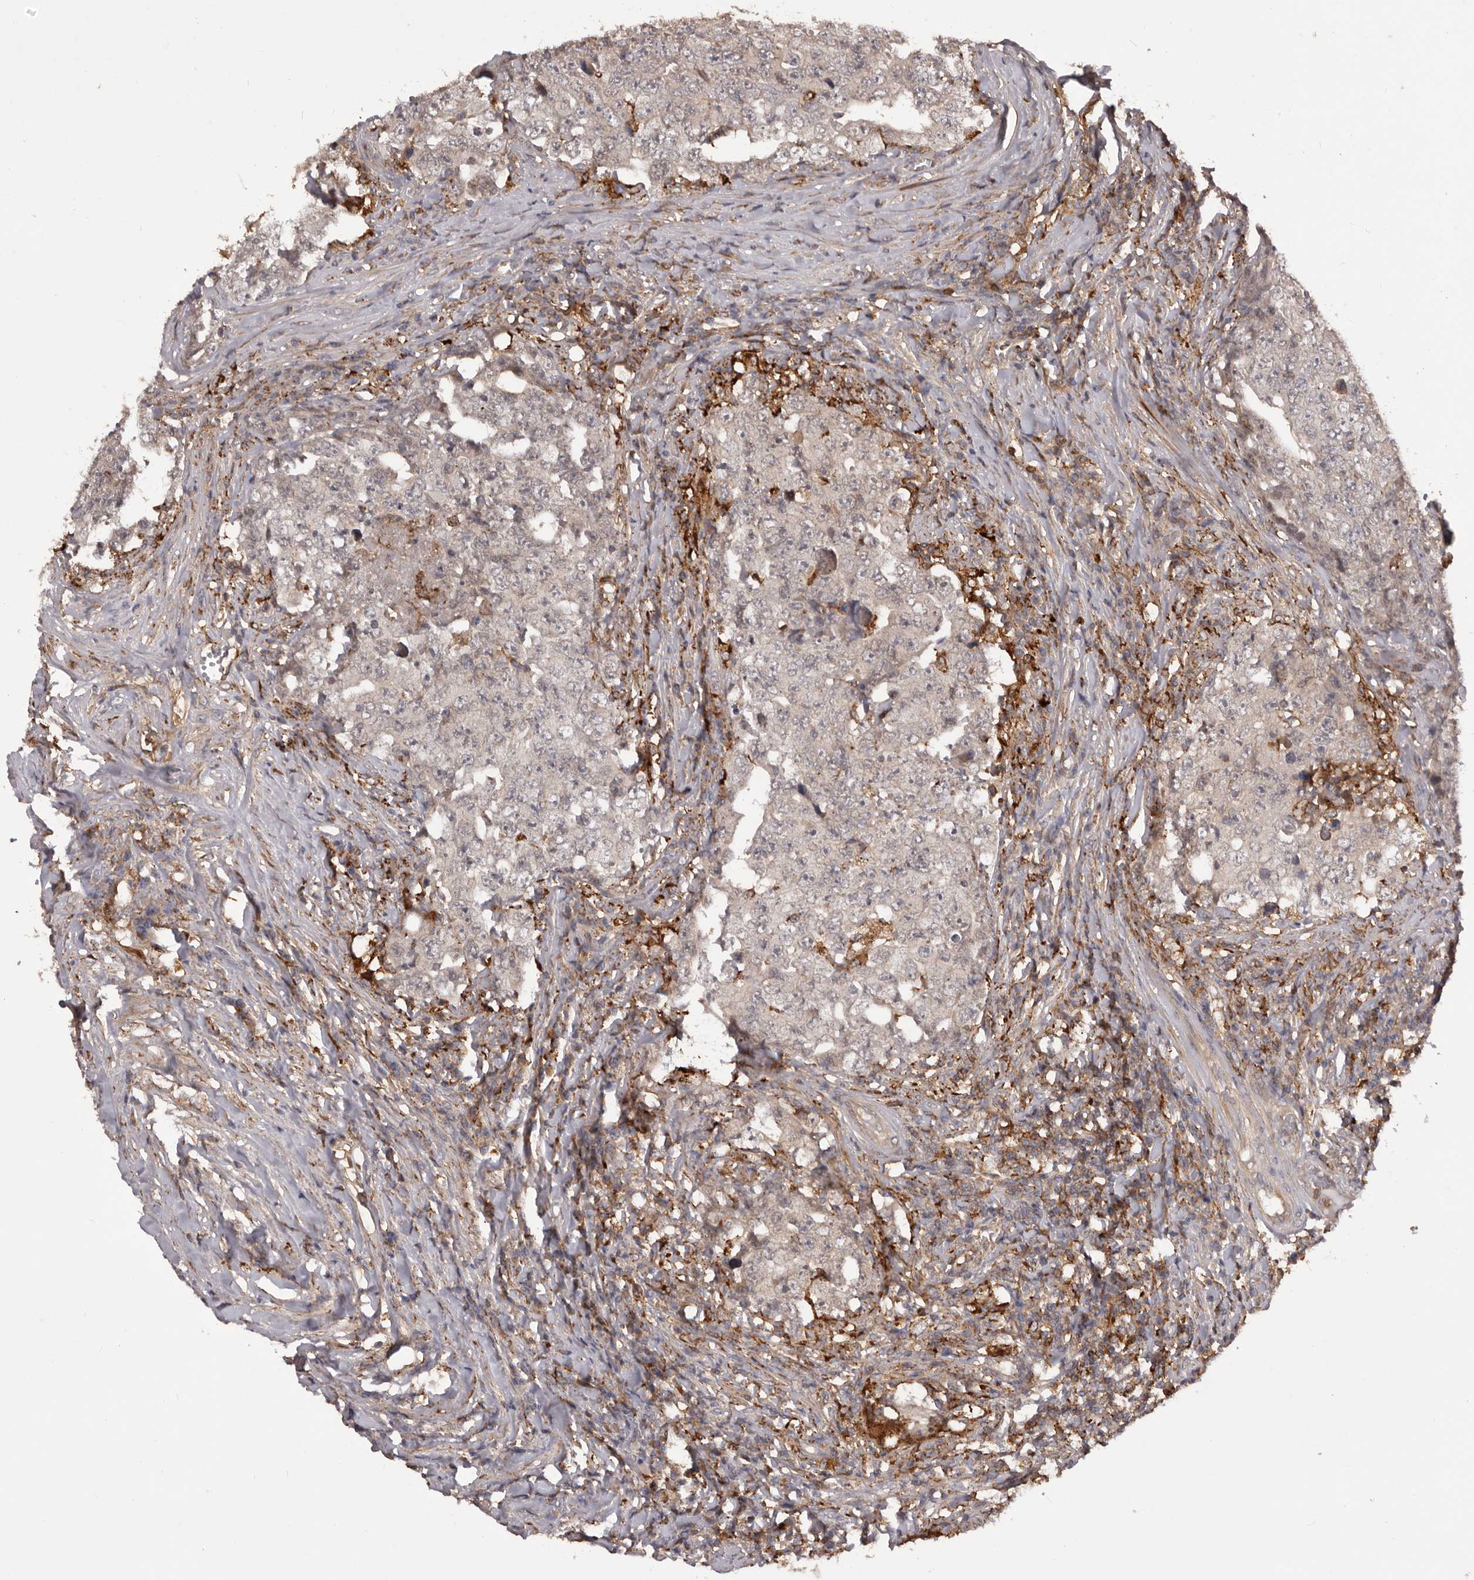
{"staining": {"intensity": "negative", "quantity": "none", "location": "none"}, "tissue": "testis cancer", "cell_type": "Tumor cells", "image_type": "cancer", "snomed": [{"axis": "morphology", "description": "Carcinoma, Embryonal, NOS"}, {"axis": "topography", "description": "Testis"}], "caption": "Protein analysis of testis embryonal carcinoma demonstrates no significant positivity in tumor cells.", "gene": "GLIPR2", "patient": {"sex": "male", "age": 26}}